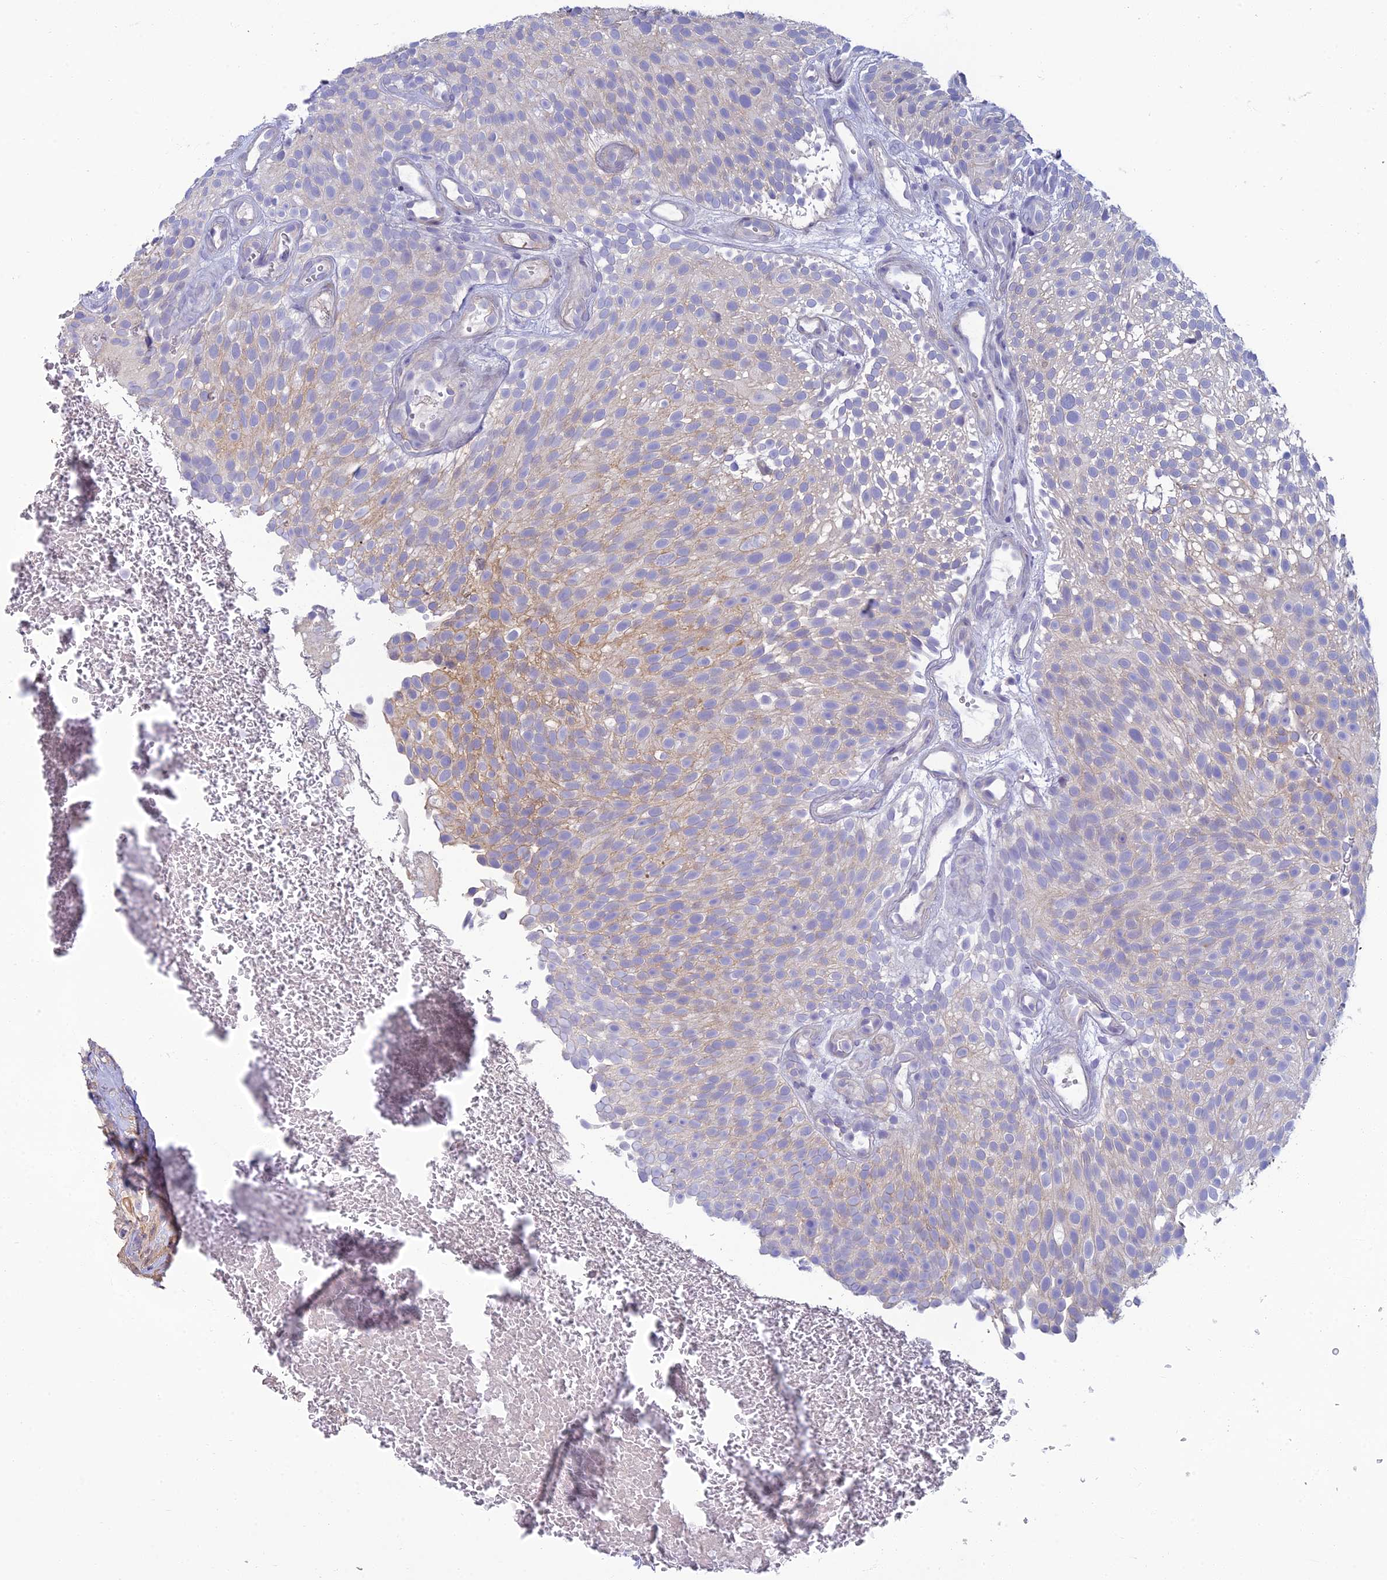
{"staining": {"intensity": "weak", "quantity": "<25%", "location": "cytoplasmic/membranous"}, "tissue": "urothelial cancer", "cell_type": "Tumor cells", "image_type": "cancer", "snomed": [{"axis": "morphology", "description": "Urothelial carcinoma, Low grade"}, {"axis": "topography", "description": "Urinary bladder"}], "caption": "IHC of human urothelial cancer reveals no staining in tumor cells. (DAB IHC with hematoxylin counter stain).", "gene": "NEURL1", "patient": {"sex": "male", "age": 78}}